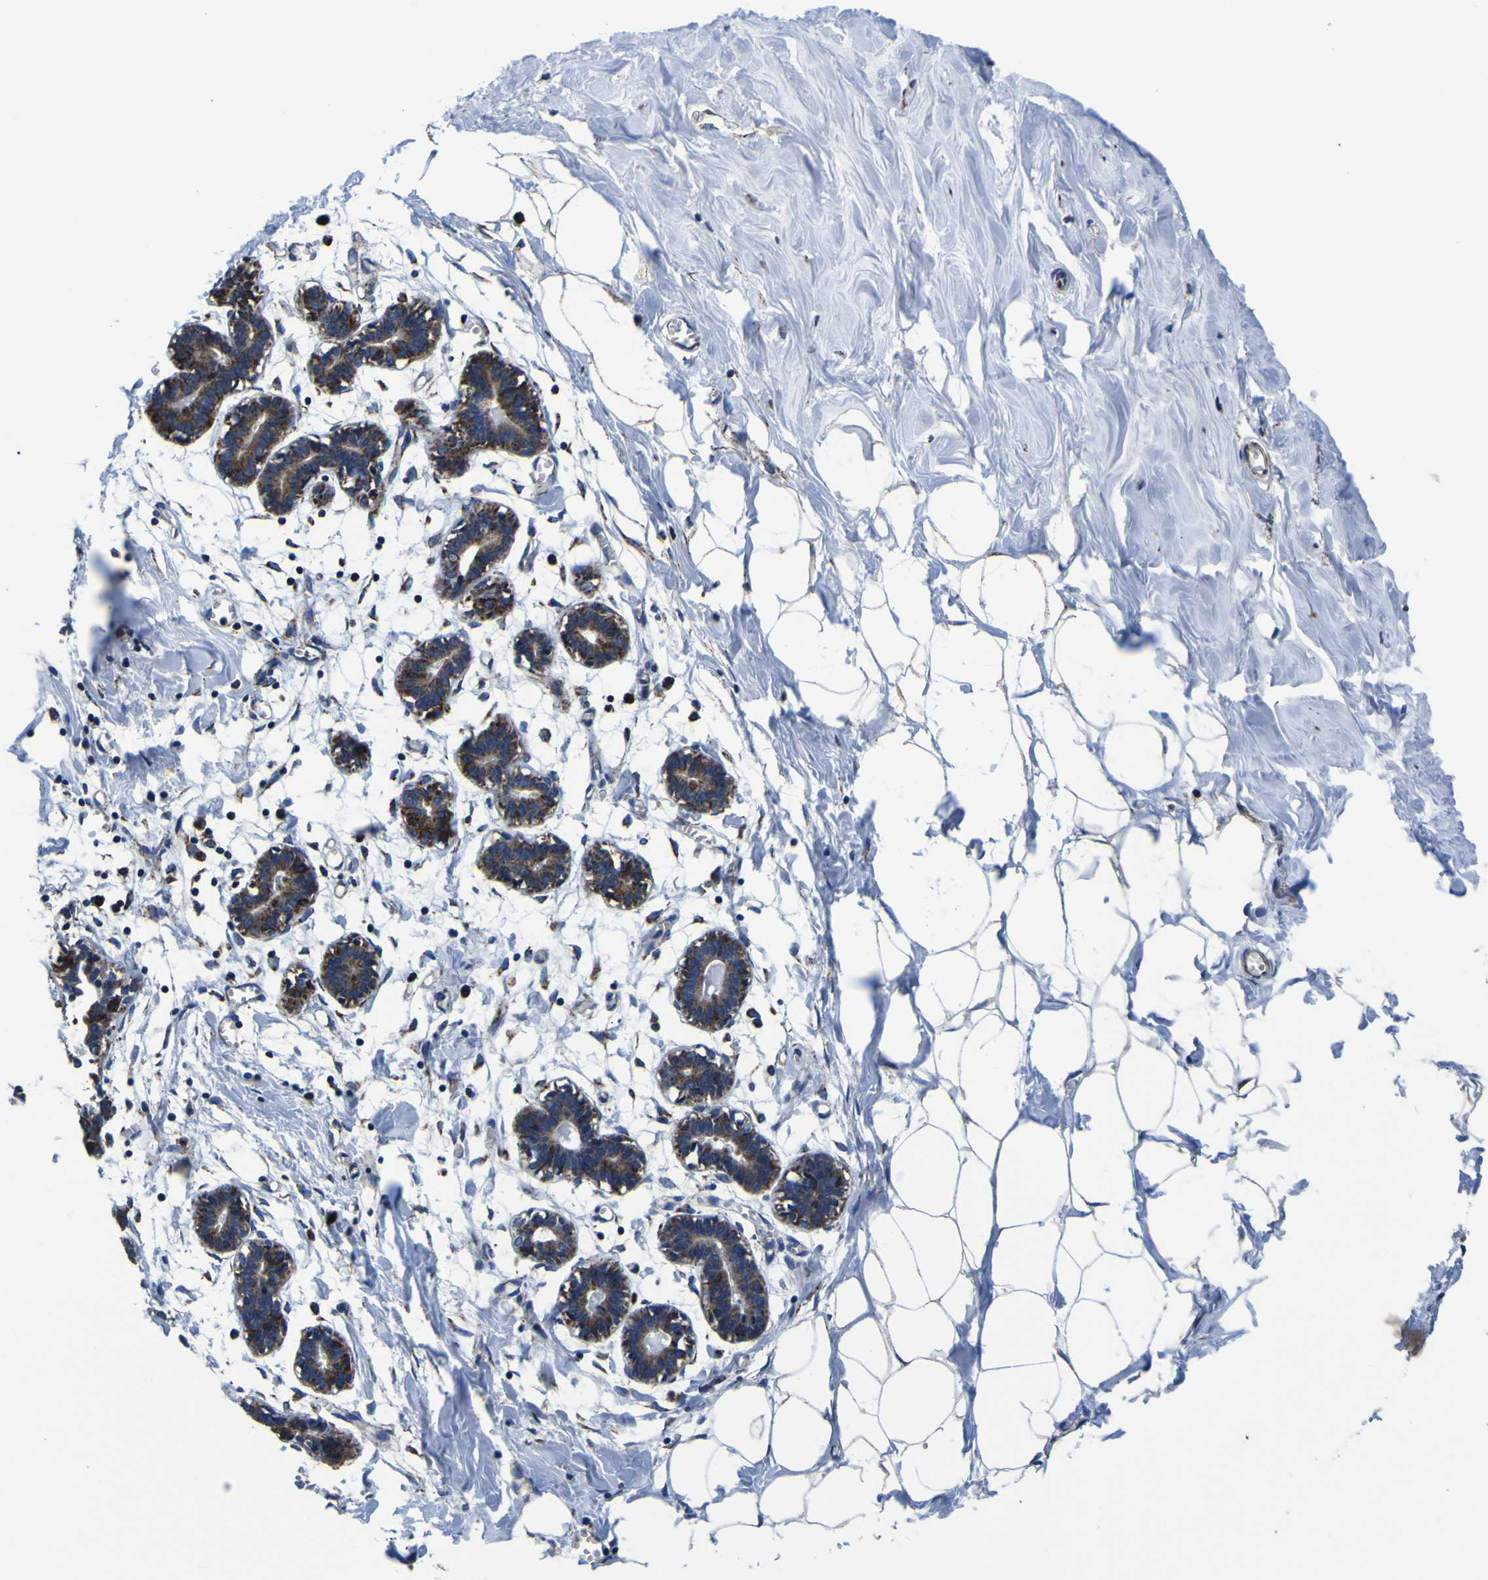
{"staining": {"intensity": "negative", "quantity": "none", "location": "none"}, "tissue": "breast", "cell_type": "Adipocytes", "image_type": "normal", "snomed": [{"axis": "morphology", "description": "Normal tissue, NOS"}, {"axis": "topography", "description": "Breast"}], "caption": "An immunohistochemistry micrograph of normal breast is shown. There is no staining in adipocytes of breast.", "gene": "PTRH2", "patient": {"sex": "female", "age": 27}}